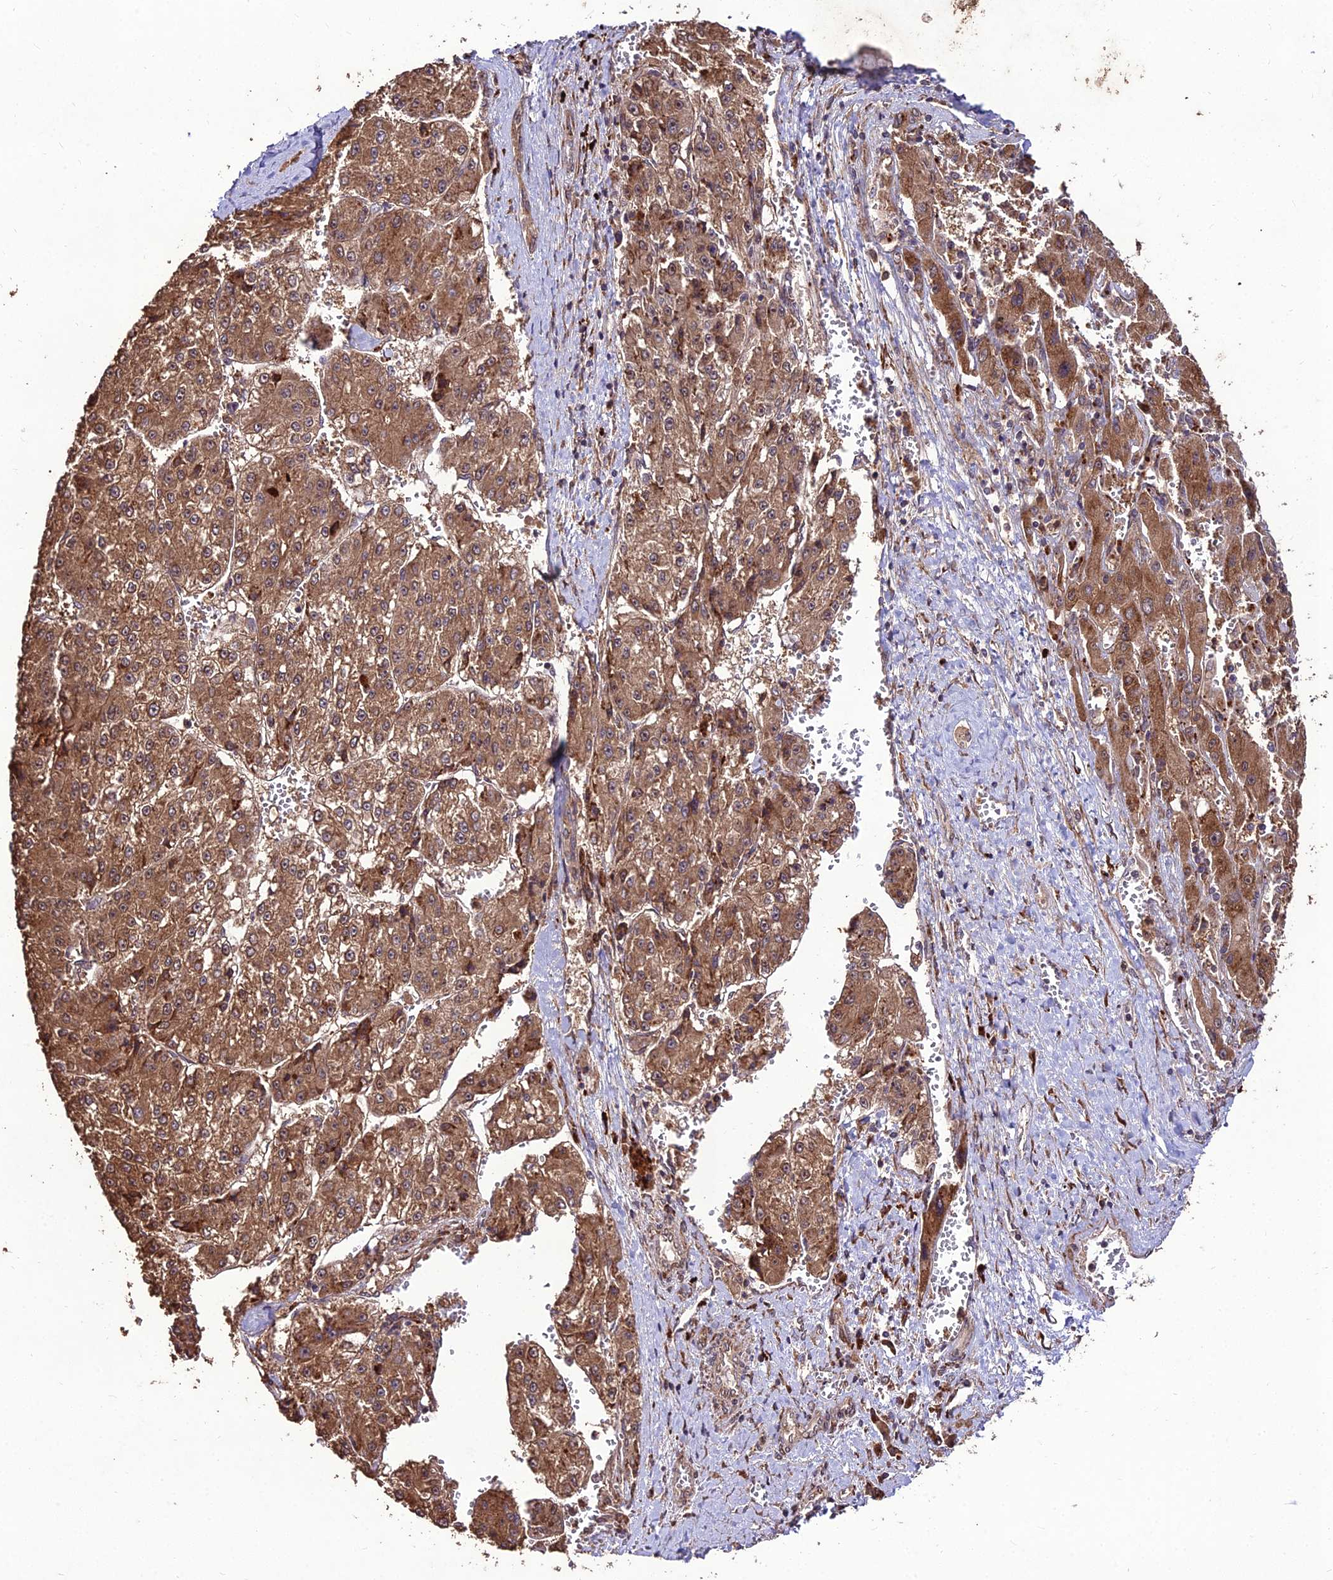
{"staining": {"intensity": "moderate", "quantity": ">75%", "location": "cytoplasmic/membranous"}, "tissue": "liver cancer", "cell_type": "Tumor cells", "image_type": "cancer", "snomed": [{"axis": "morphology", "description": "Carcinoma, Hepatocellular, NOS"}, {"axis": "topography", "description": "Liver"}], "caption": "Immunohistochemistry of liver hepatocellular carcinoma demonstrates medium levels of moderate cytoplasmic/membranous expression in approximately >75% of tumor cells.", "gene": "ZNF766", "patient": {"sex": "female", "age": 73}}